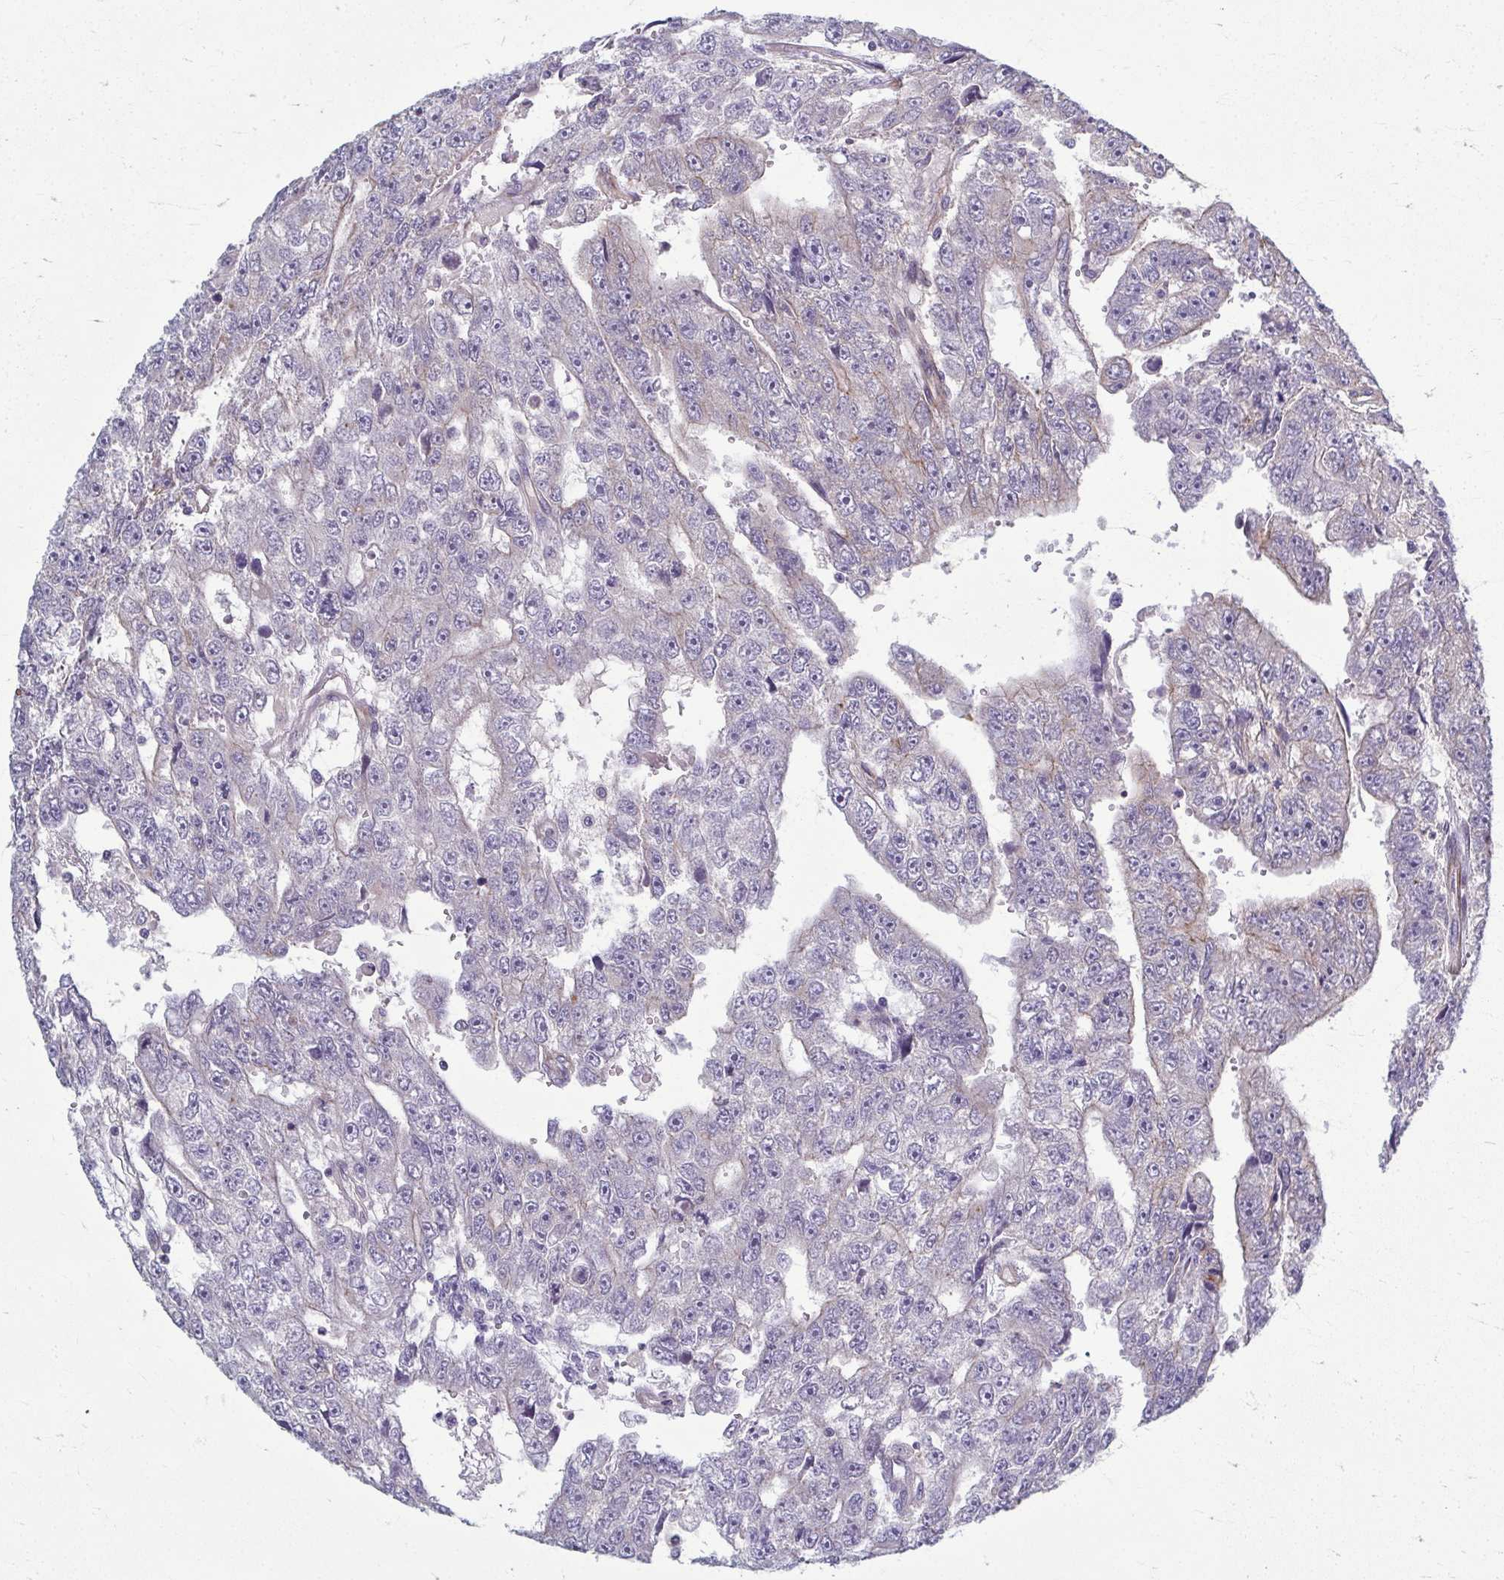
{"staining": {"intensity": "weak", "quantity": "<25%", "location": "cytoplasmic/membranous"}, "tissue": "testis cancer", "cell_type": "Tumor cells", "image_type": "cancer", "snomed": [{"axis": "morphology", "description": "Carcinoma, Embryonal, NOS"}, {"axis": "topography", "description": "Testis"}], "caption": "IHC micrograph of testis cancer (embryonal carcinoma) stained for a protein (brown), which displays no expression in tumor cells.", "gene": "EID2B", "patient": {"sex": "male", "age": 20}}